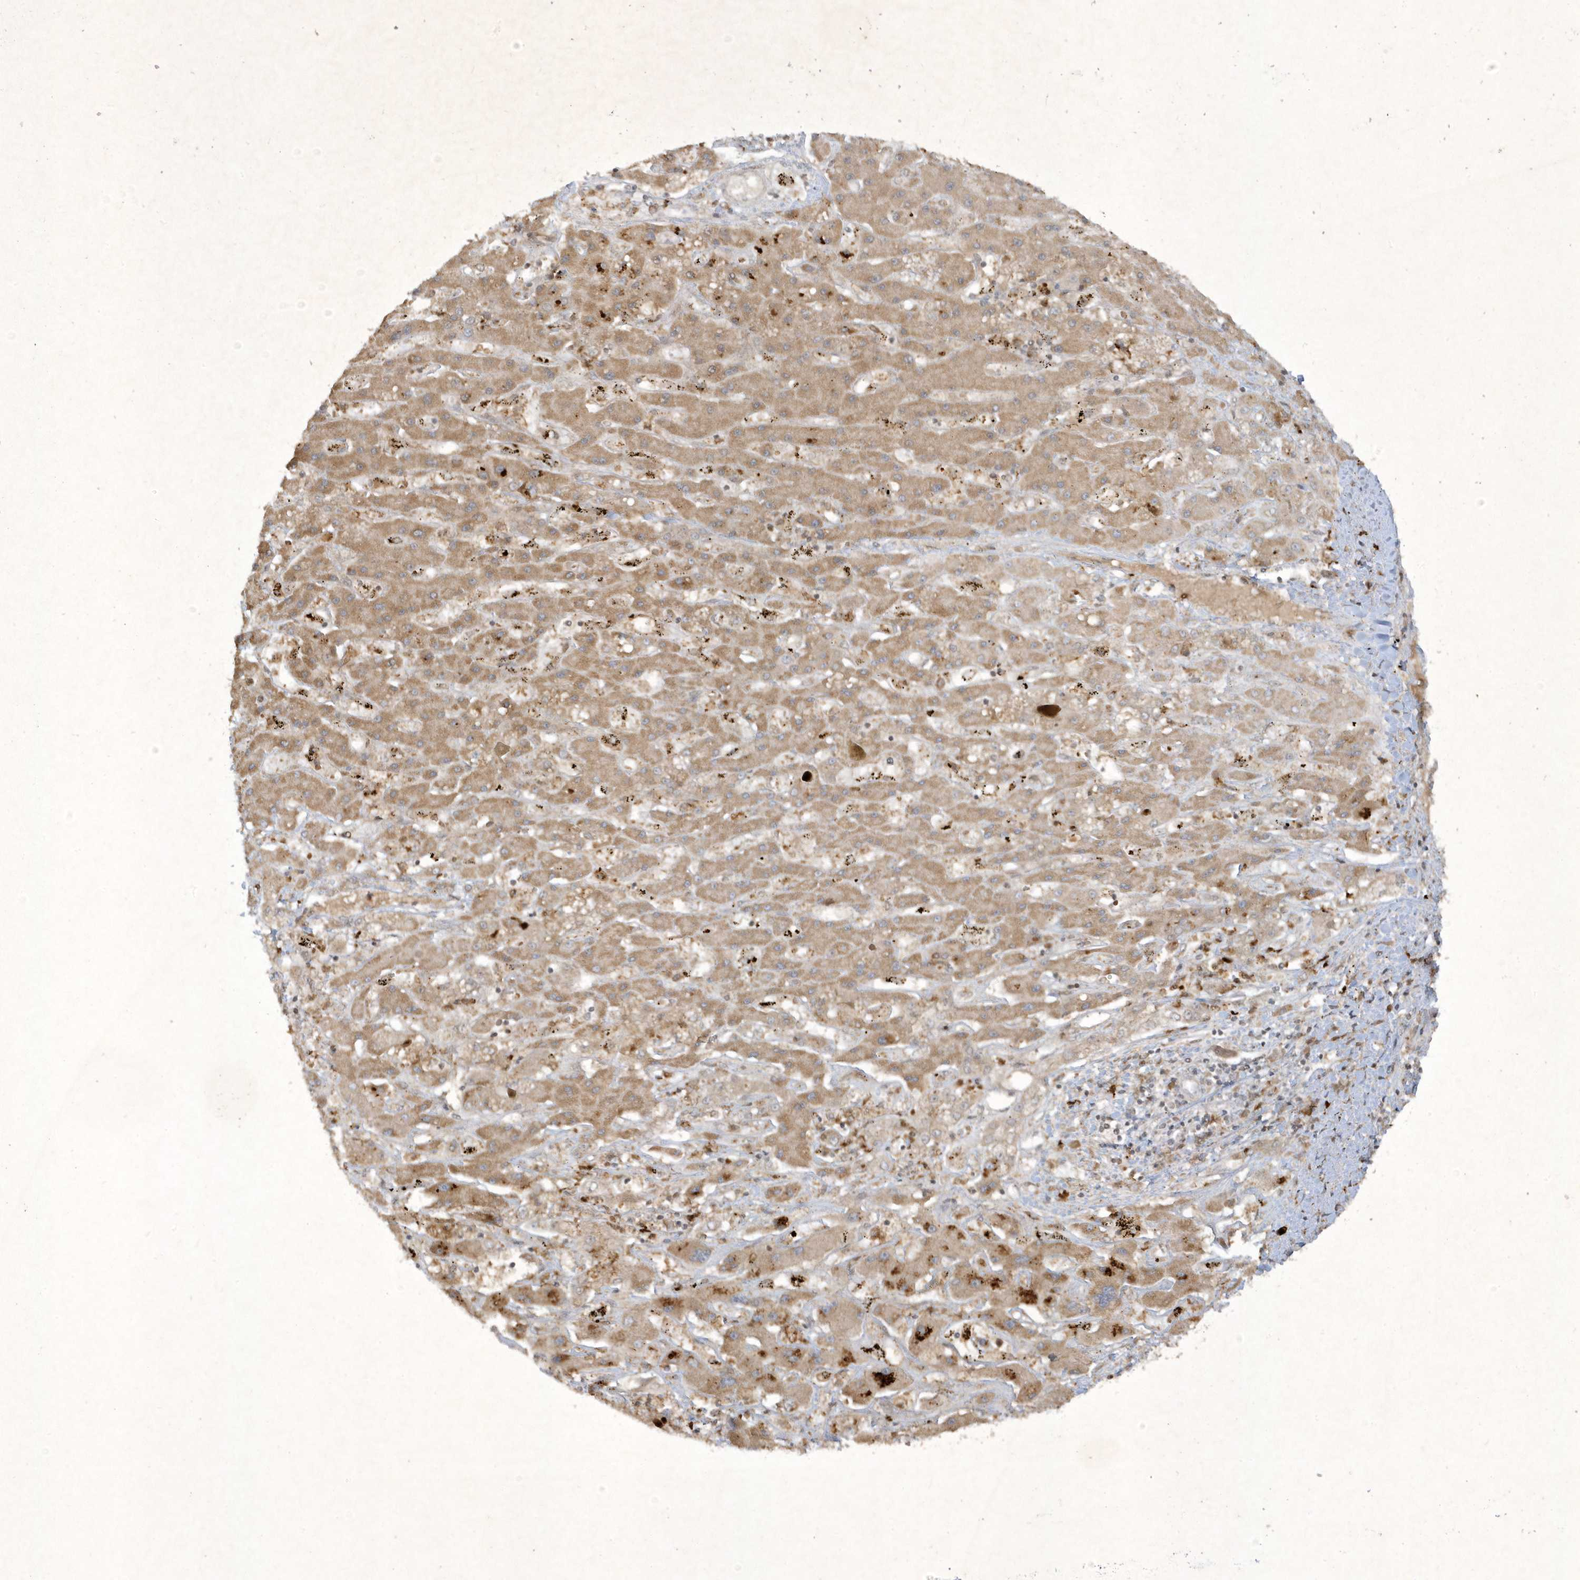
{"staining": {"intensity": "moderate", "quantity": ">75%", "location": "cytoplasmic/membranous"}, "tissue": "liver cancer", "cell_type": "Tumor cells", "image_type": "cancer", "snomed": [{"axis": "morphology", "description": "Cholangiocarcinoma"}, {"axis": "topography", "description": "Liver"}], "caption": "This image displays IHC staining of human liver cancer, with medium moderate cytoplasmic/membranous staining in about >75% of tumor cells.", "gene": "ZNF213", "patient": {"sex": "male", "age": 67}}